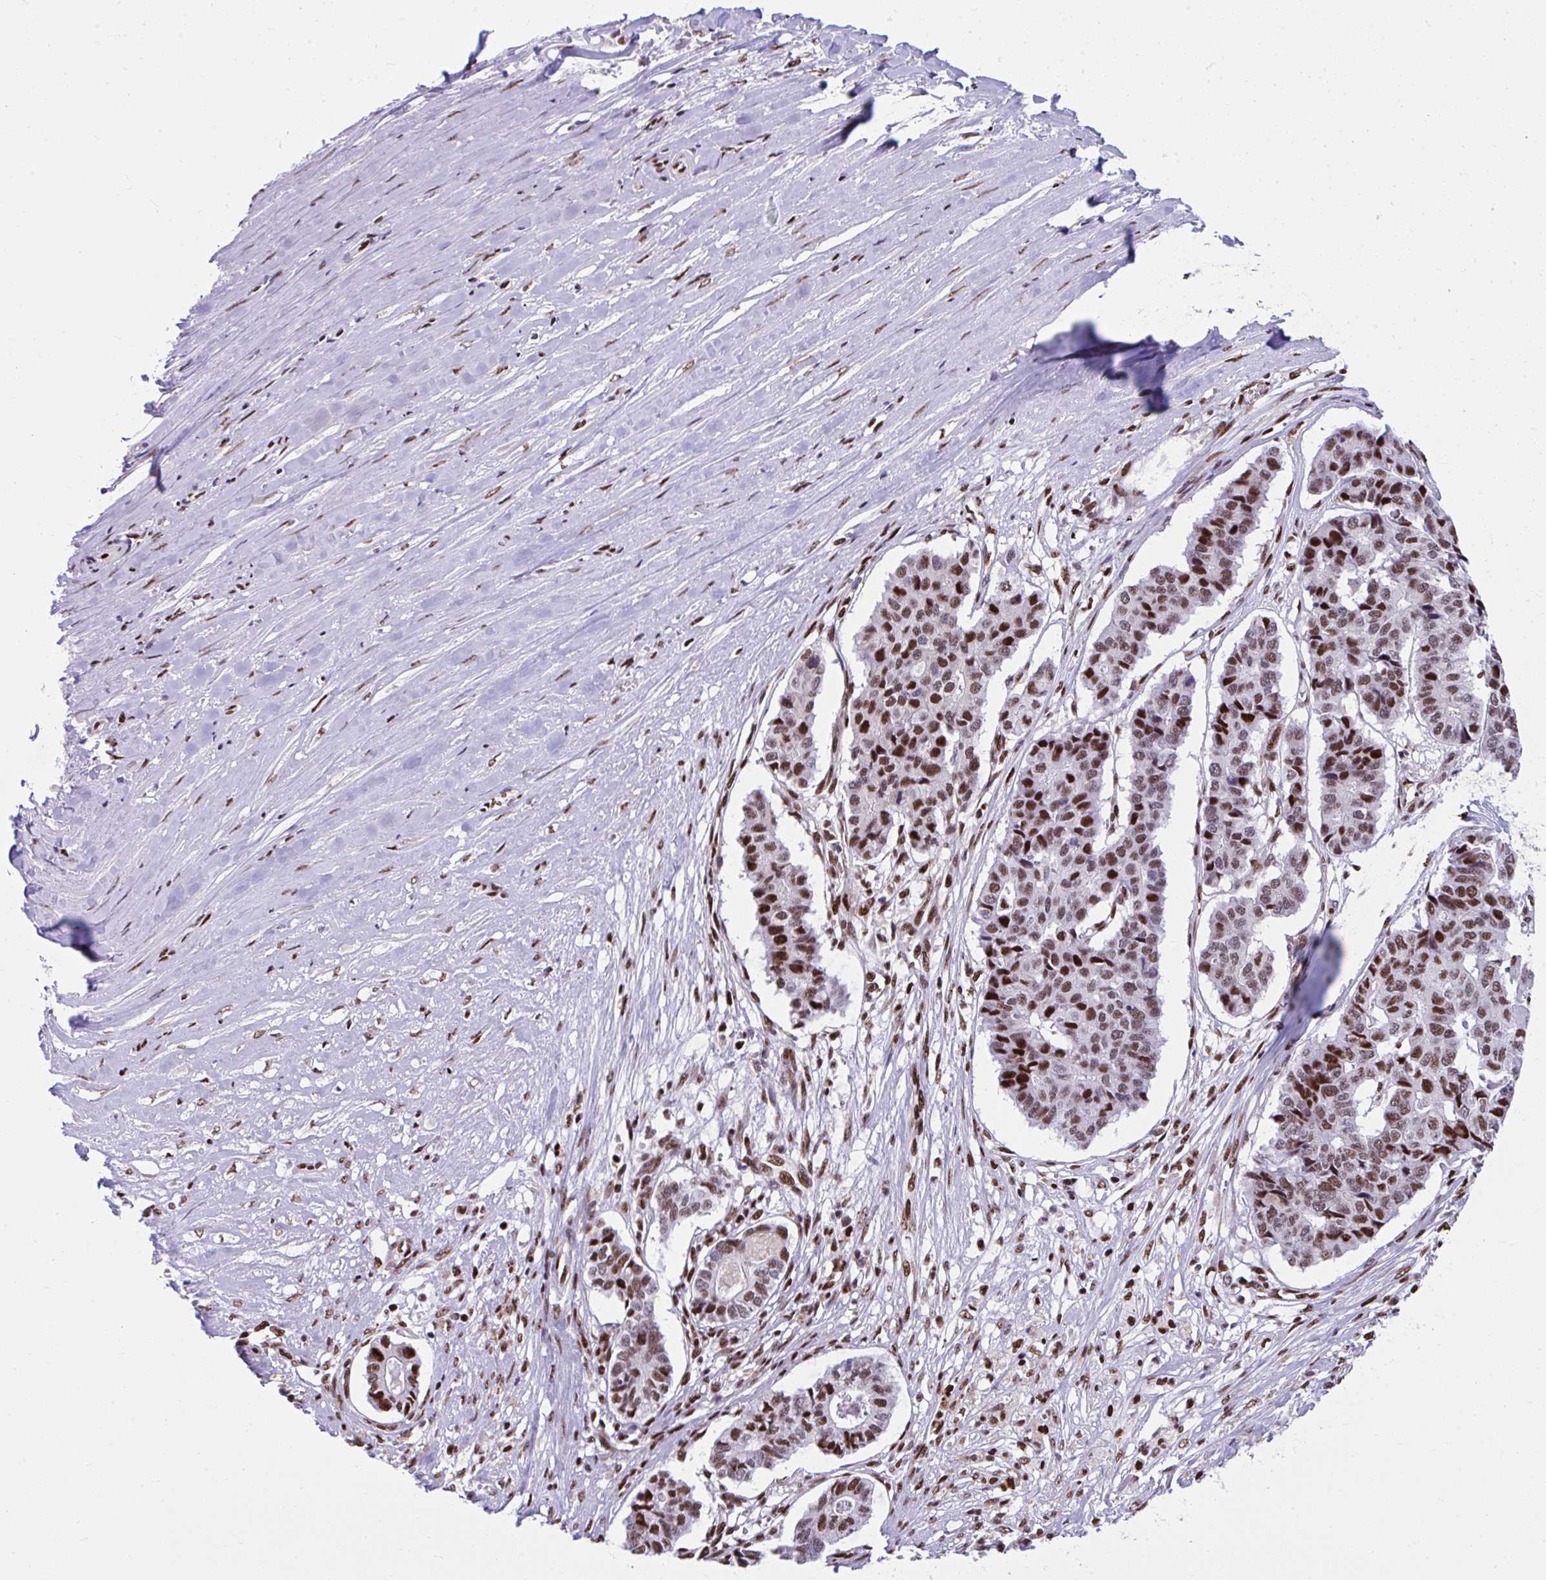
{"staining": {"intensity": "strong", "quantity": ">75%", "location": "nuclear"}, "tissue": "pancreatic cancer", "cell_type": "Tumor cells", "image_type": "cancer", "snomed": [{"axis": "morphology", "description": "Adenocarcinoma, NOS"}, {"axis": "topography", "description": "Pancreas"}], "caption": "A micrograph of pancreatic cancer stained for a protein exhibits strong nuclear brown staining in tumor cells.", "gene": "SLC35C2", "patient": {"sex": "male", "age": 50}}